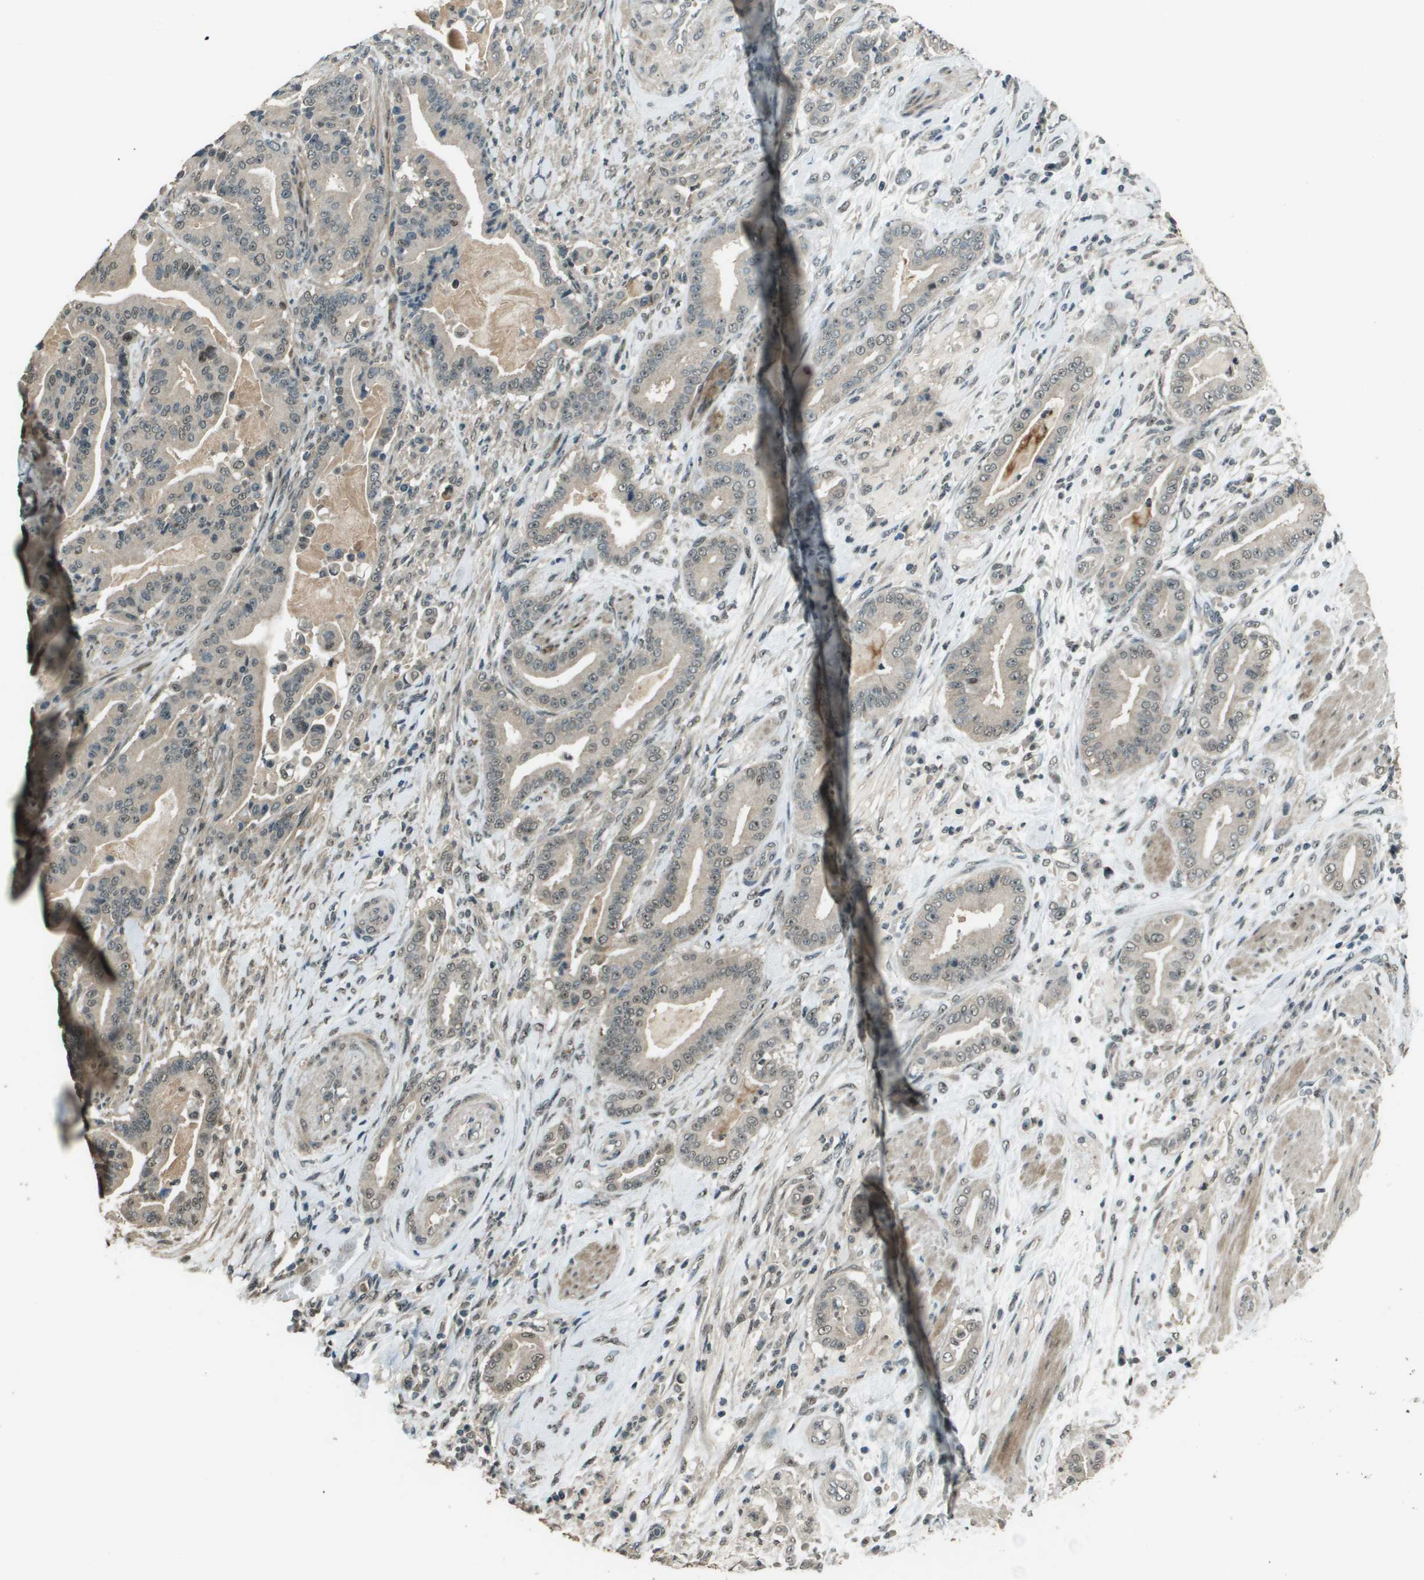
{"staining": {"intensity": "negative", "quantity": "none", "location": "none"}, "tissue": "pancreatic cancer", "cell_type": "Tumor cells", "image_type": "cancer", "snomed": [{"axis": "morphology", "description": "Normal tissue, NOS"}, {"axis": "morphology", "description": "Adenocarcinoma, NOS"}, {"axis": "topography", "description": "Pancreas"}], "caption": "Image shows no protein positivity in tumor cells of pancreatic cancer tissue.", "gene": "SDC3", "patient": {"sex": "male", "age": 63}}